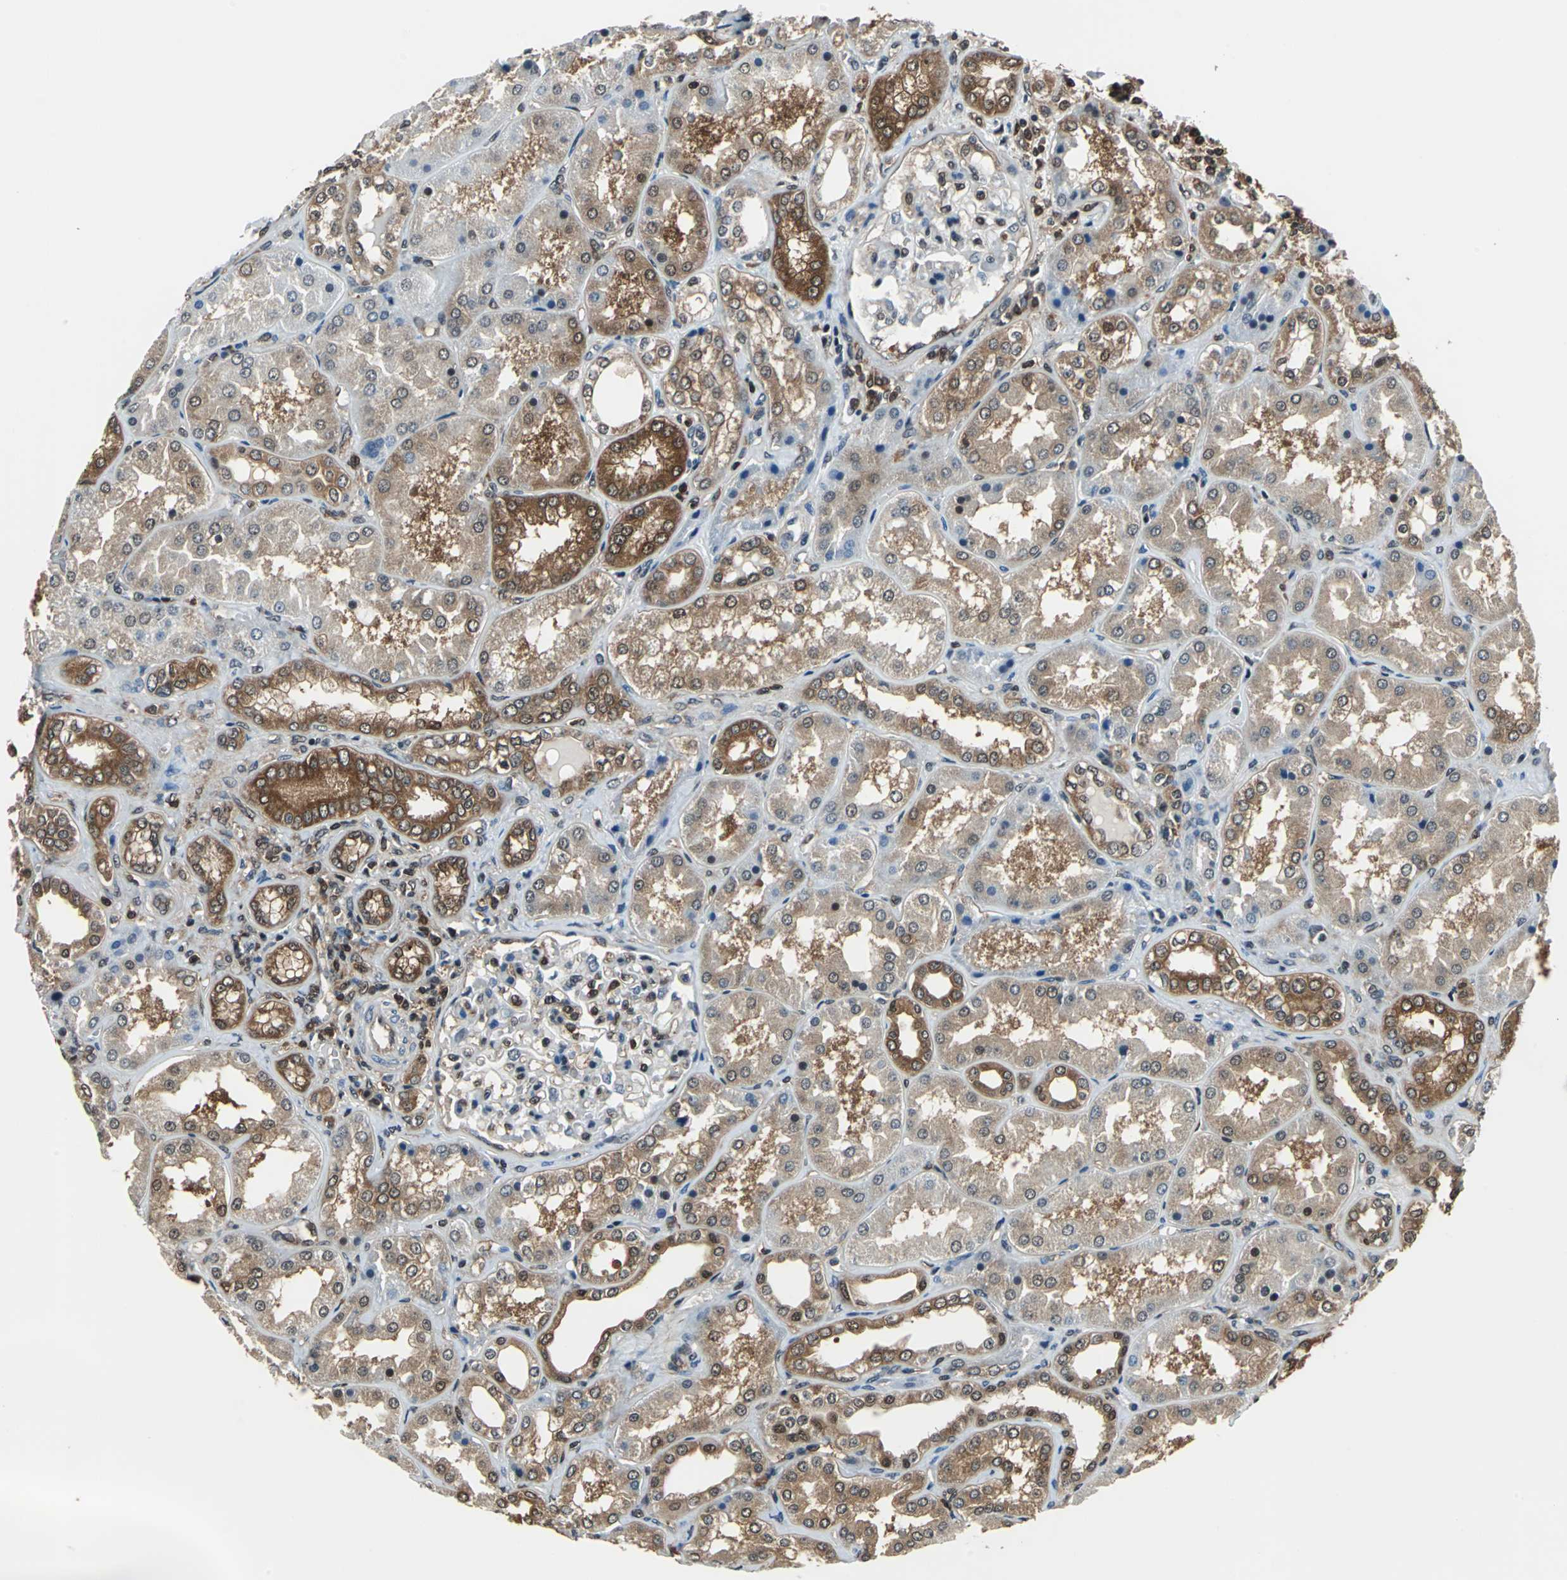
{"staining": {"intensity": "moderate", "quantity": ">75%", "location": "cytoplasmic/membranous,nuclear"}, "tissue": "kidney", "cell_type": "Cells in glomeruli", "image_type": "normal", "snomed": [{"axis": "morphology", "description": "Normal tissue, NOS"}, {"axis": "topography", "description": "Kidney"}], "caption": "The micrograph reveals staining of normal kidney, revealing moderate cytoplasmic/membranous,nuclear protein staining (brown color) within cells in glomeruli.", "gene": "PSME1", "patient": {"sex": "female", "age": 56}}